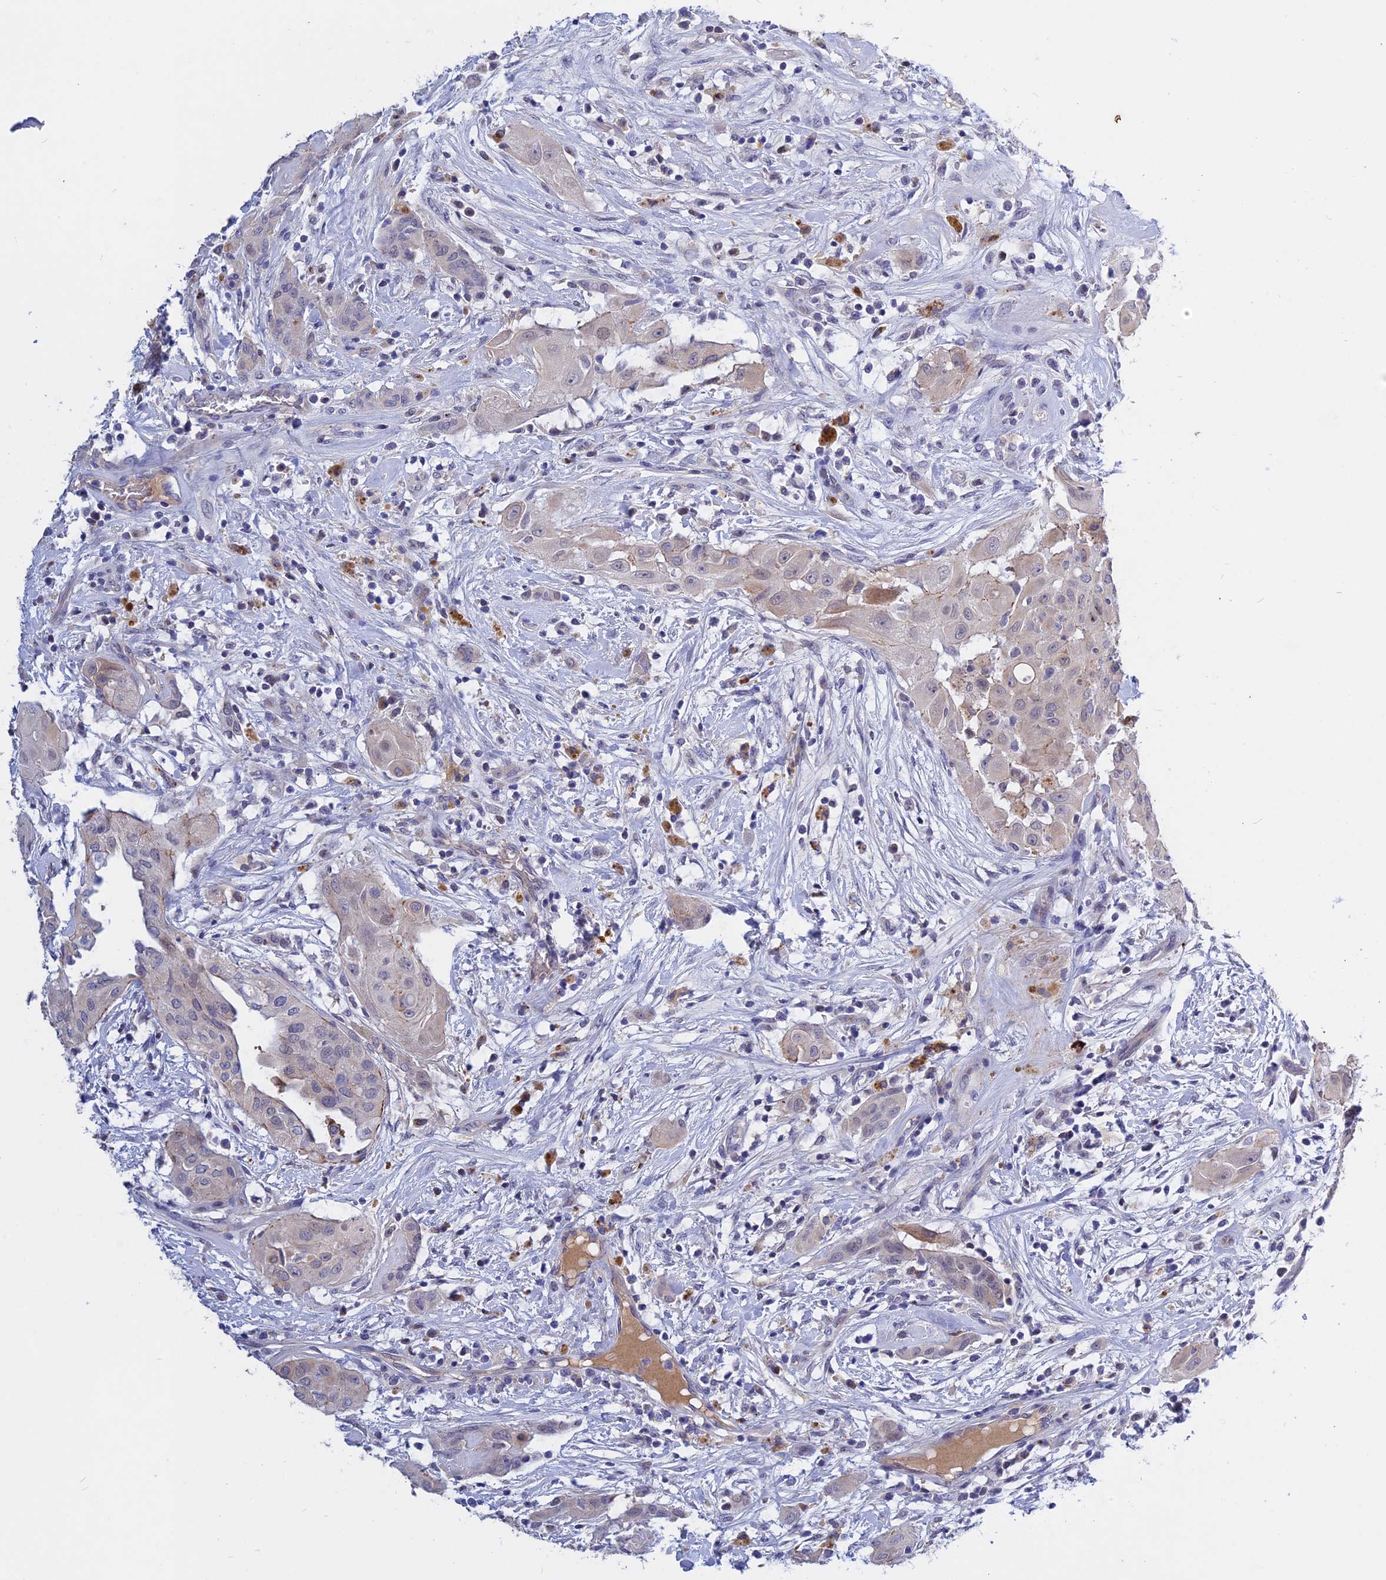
{"staining": {"intensity": "negative", "quantity": "none", "location": "none"}, "tissue": "thyroid cancer", "cell_type": "Tumor cells", "image_type": "cancer", "snomed": [{"axis": "morphology", "description": "Papillary adenocarcinoma, NOS"}, {"axis": "topography", "description": "Thyroid gland"}], "caption": "High magnification brightfield microscopy of thyroid cancer stained with DAB (3,3'-diaminobenzidine) (brown) and counterstained with hematoxylin (blue): tumor cells show no significant positivity.", "gene": "GK5", "patient": {"sex": "female", "age": 59}}